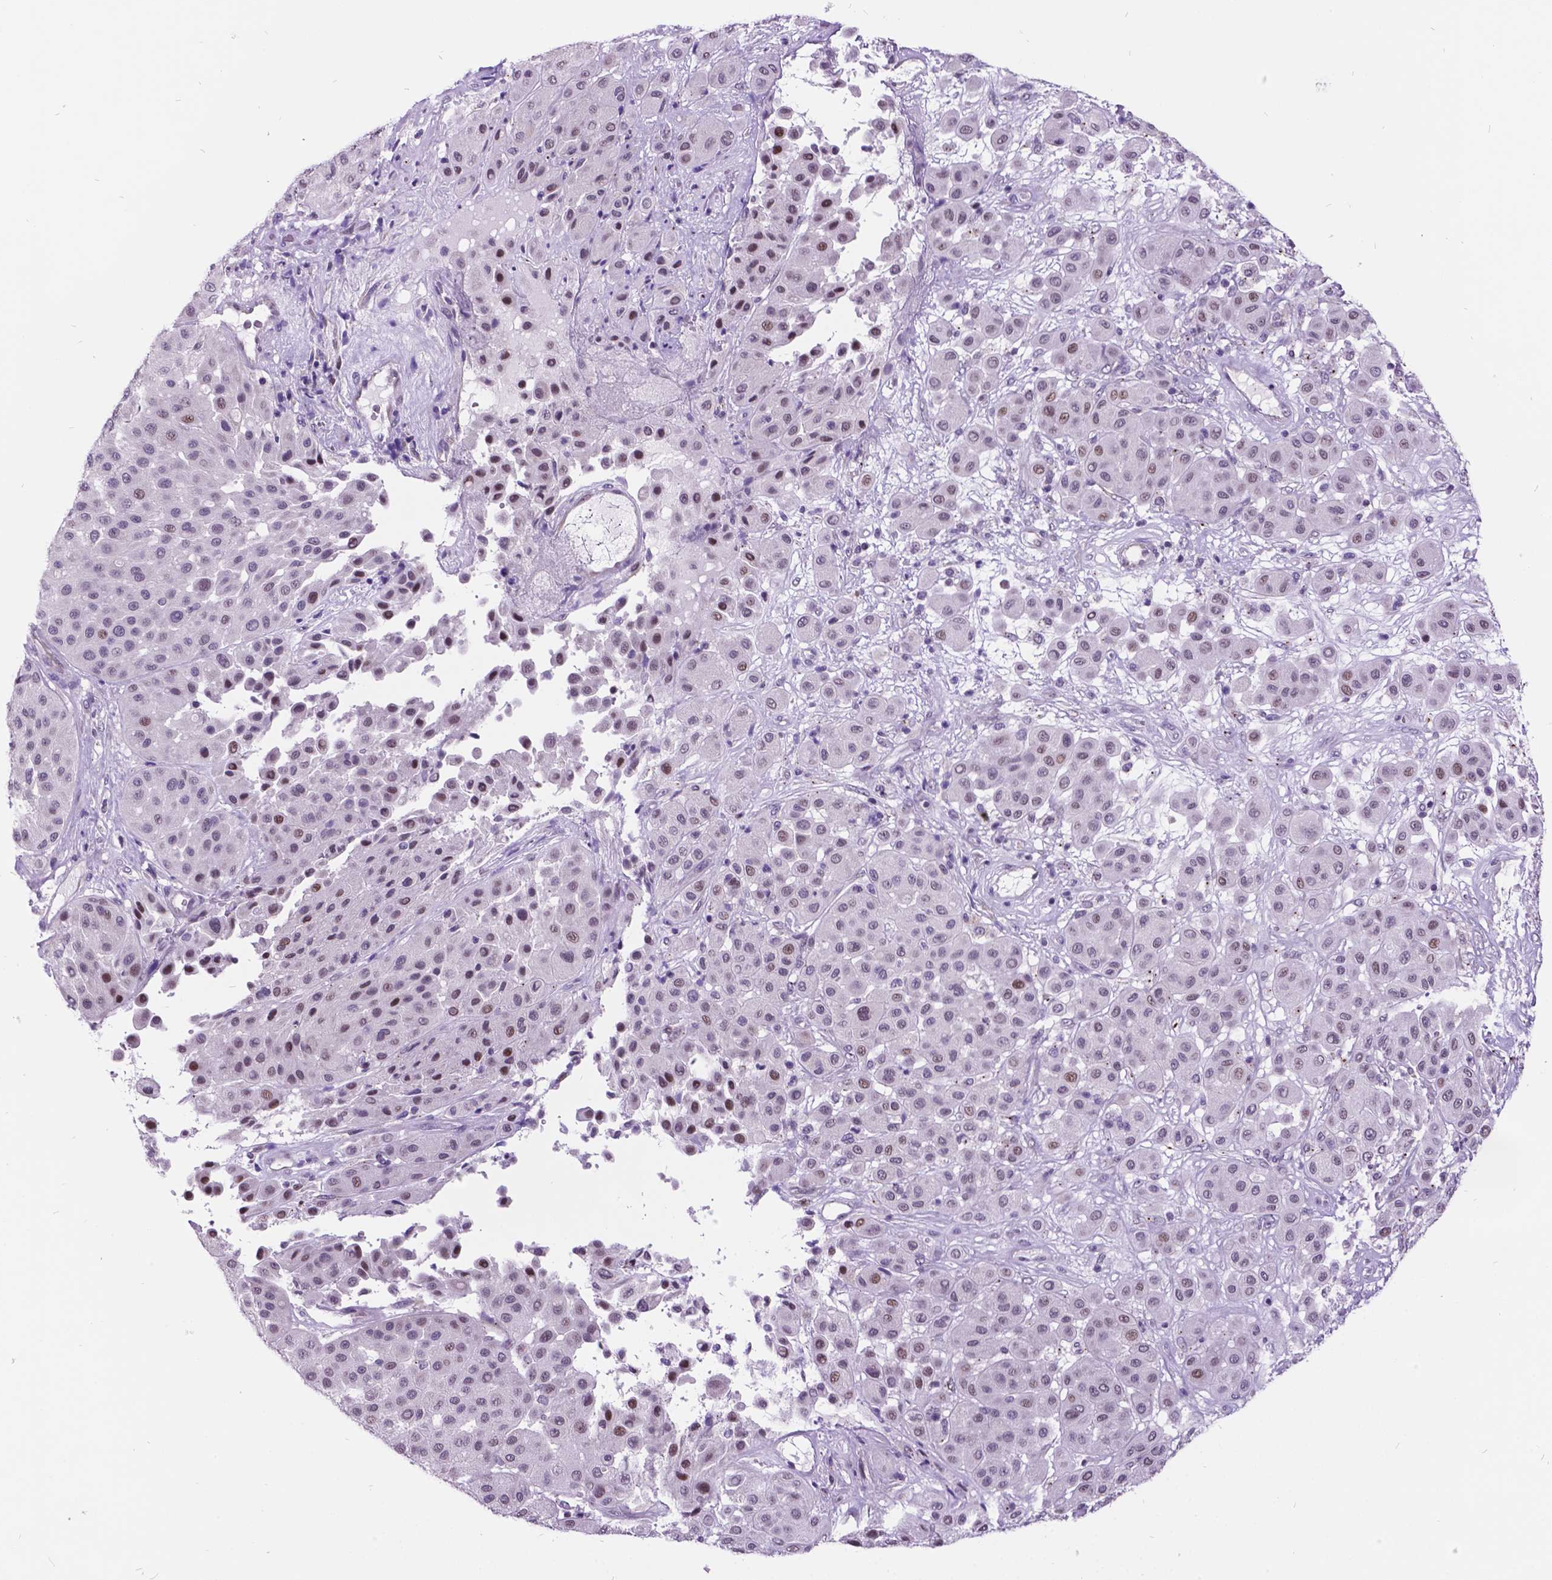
{"staining": {"intensity": "weak", "quantity": "<25%", "location": "nuclear"}, "tissue": "melanoma", "cell_type": "Tumor cells", "image_type": "cancer", "snomed": [{"axis": "morphology", "description": "Malignant melanoma, Metastatic site"}, {"axis": "topography", "description": "Smooth muscle"}], "caption": "A histopathology image of human malignant melanoma (metastatic site) is negative for staining in tumor cells. (DAB (3,3'-diaminobenzidine) immunohistochemistry, high magnification).", "gene": "DPF3", "patient": {"sex": "male", "age": 41}}